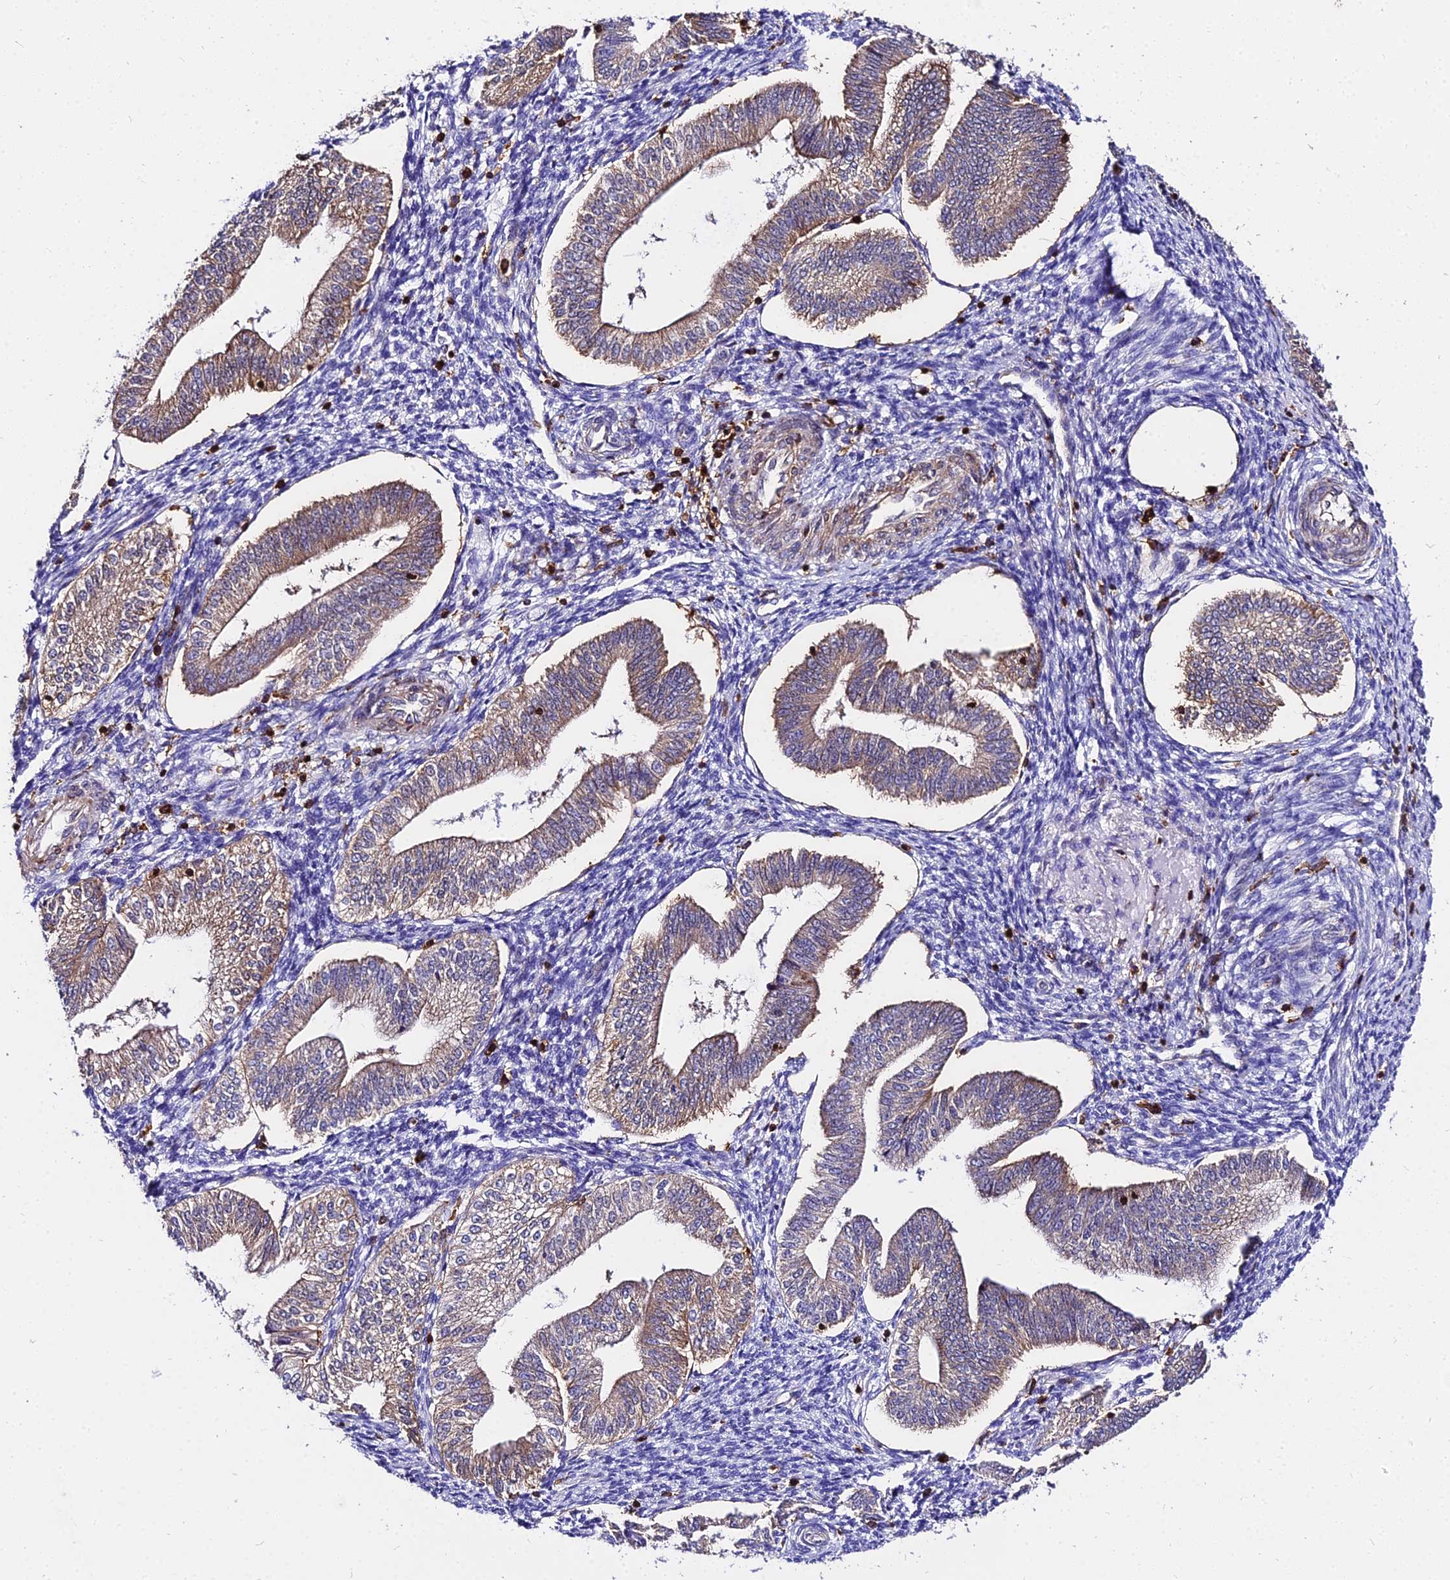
{"staining": {"intensity": "negative", "quantity": "none", "location": "none"}, "tissue": "endometrium", "cell_type": "Cells in endometrial stroma", "image_type": "normal", "snomed": [{"axis": "morphology", "description": "Normal tissue, NOS"}, {"axis": "topography", "description": "Endometrium"}], "caption": "The histopathology image shows no significant positivity in cells in endometrial stroma of endometrium. The staining is performed using DAB brown chromogen with nuclei counter-stained in using hematoxylin.", "gene": "CSRP1", "patient": {"sex": "female", "age": 34}}